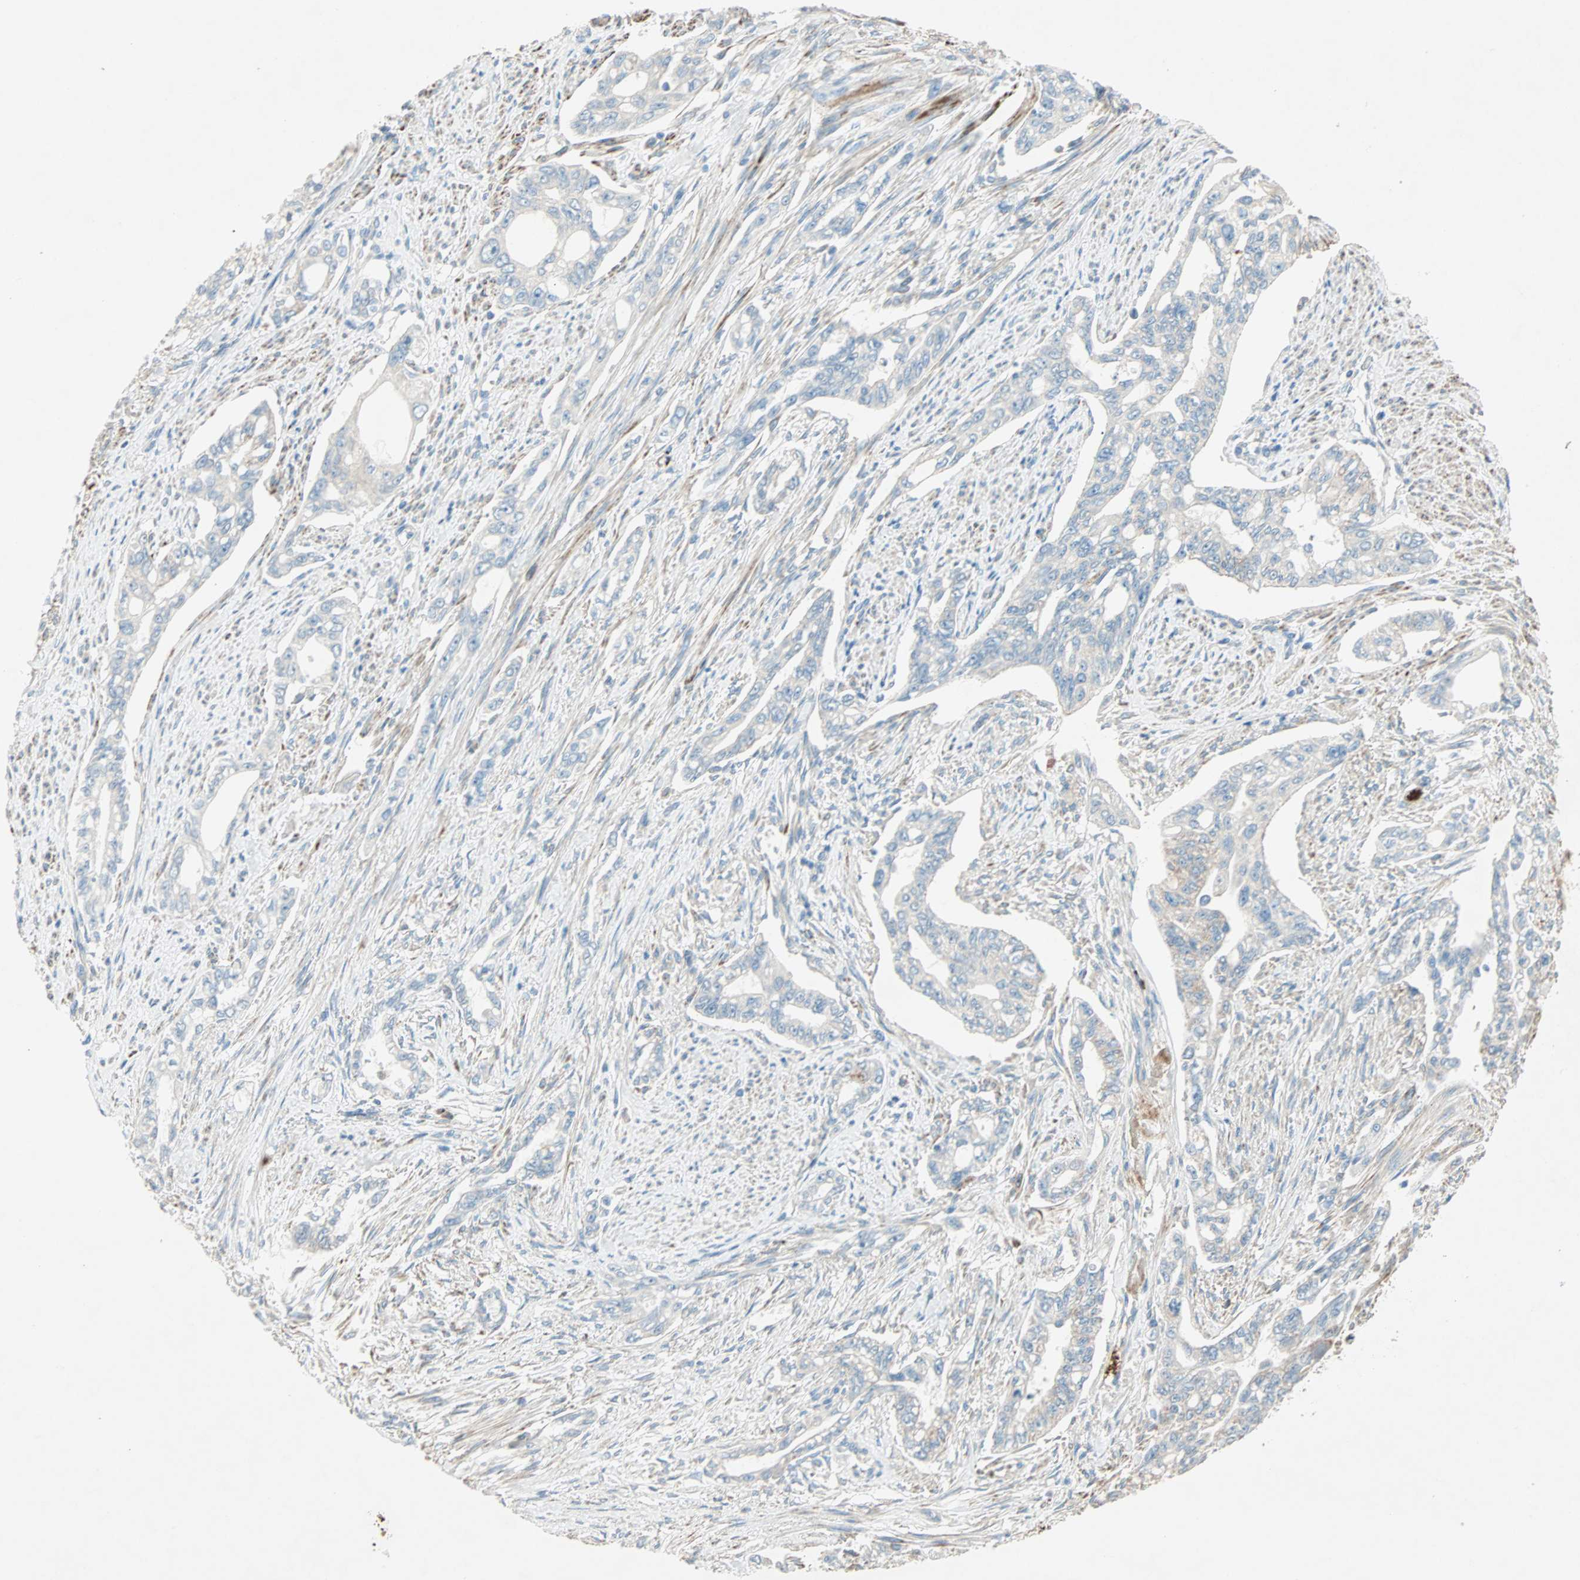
{"staining": {"intensity": "weak", "quantity": ">75%", "location": "cytoplasmic/membranous"}, "tissue": "pancreatic cancer", "cell_type": "Tumor cells", "image_type": "cancer", "snomed": [{"axis": "morphology", "description": "Normal tissue, NOS"}, {"axis": "topography", "description": "Pancreas"}], "caption": "Pancreatic cancer stained for a protein (brown) reveals weak cytoplasmic/membranous positive positivity in approximately >75% of tumor cells.", "gene": "LY6G6F", "patient": {"sex": "male", "age": 42}}